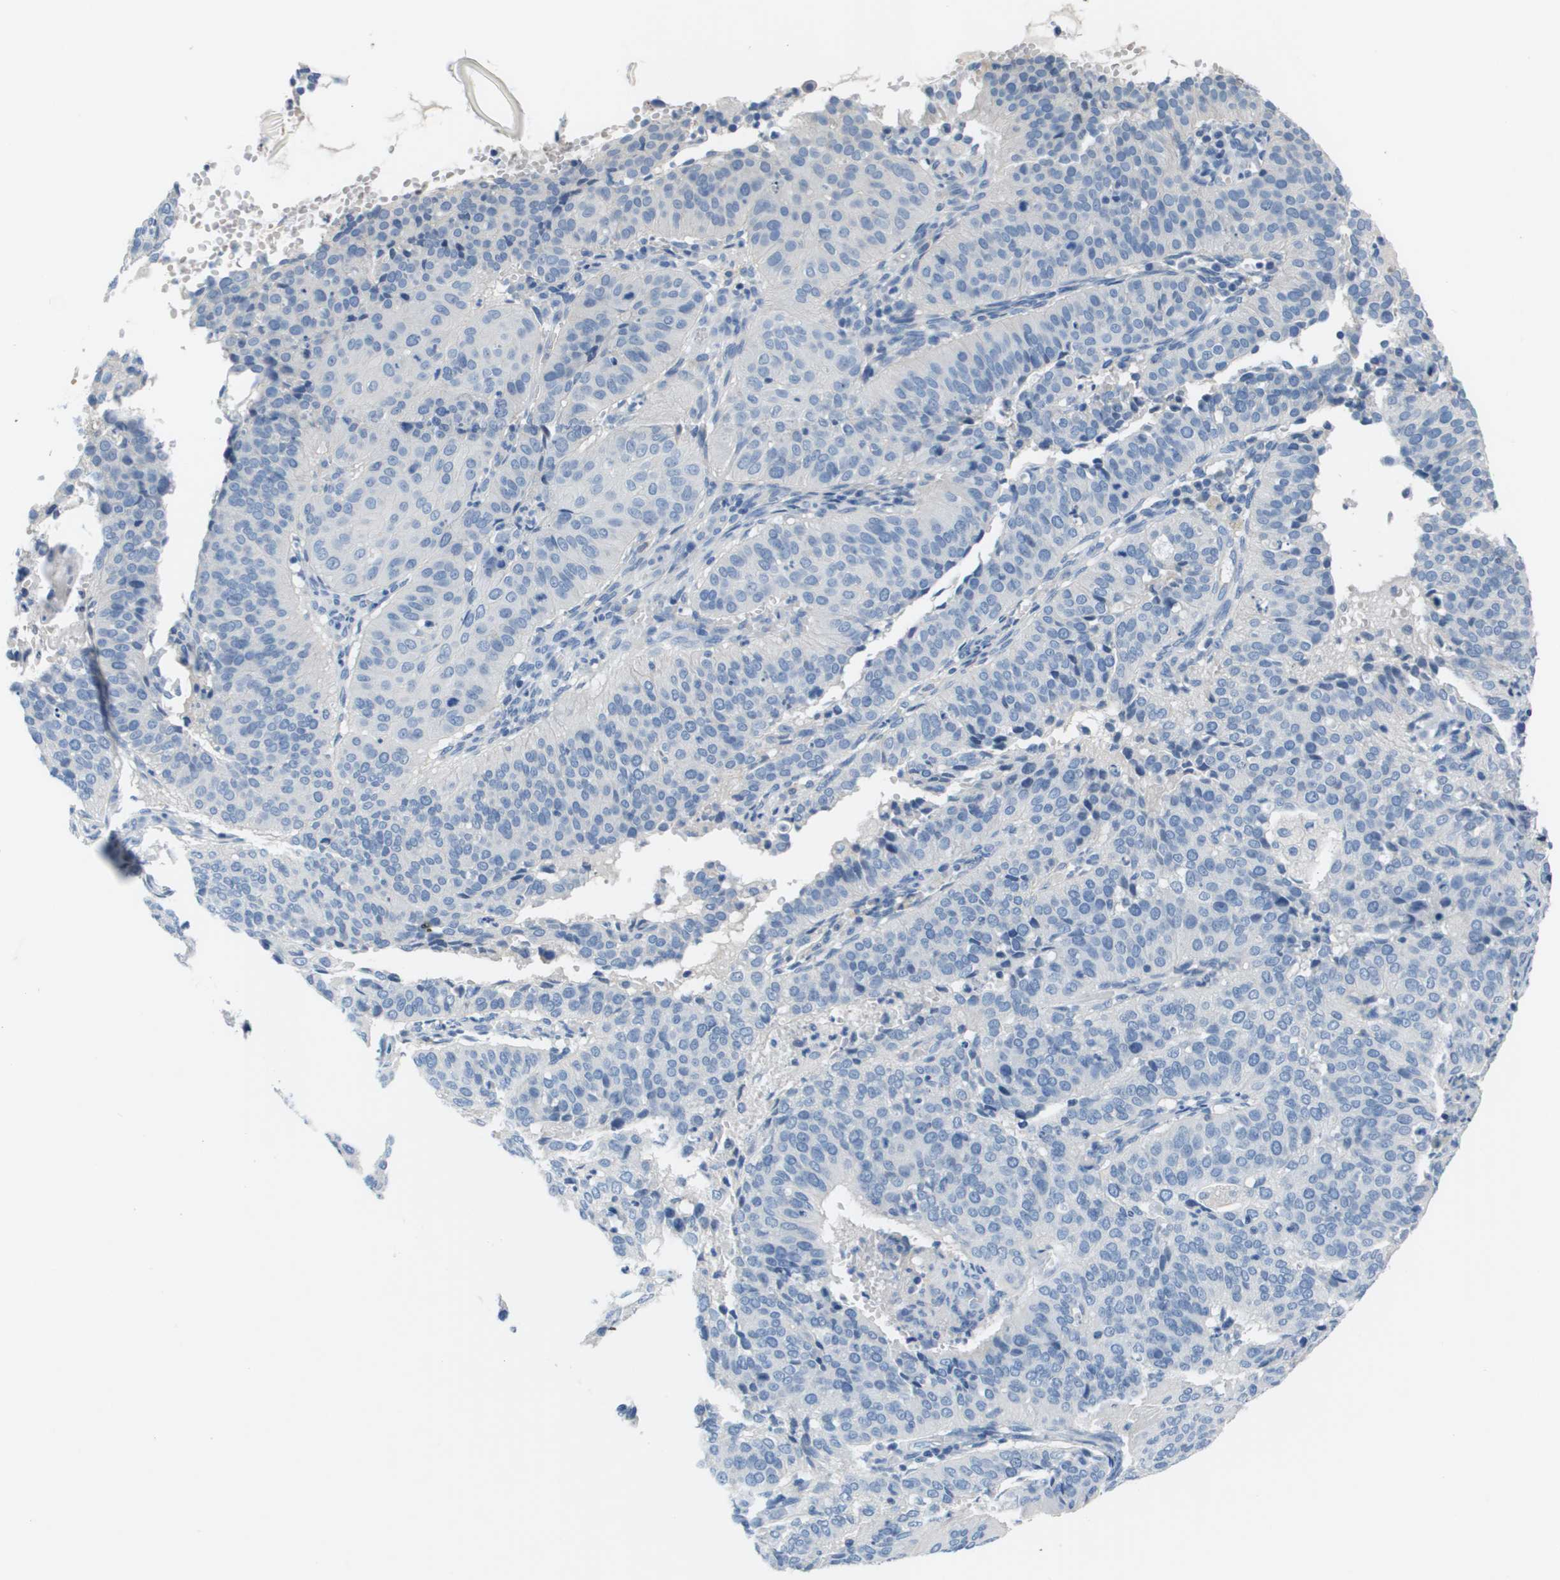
{"staining": {"intensity": "negative", "quantity": "none", "location": "none"}, "tissue": "cervical cancer", "cell_type": "Tumor cells", "image_type": "cancer", "snomed": [{"axis": "morphology", "description": "Normal tissue, NOS"}, {"axis": "morphology", "description": "Squamous cell carcinoma, NOS"}, {"axis": "topography", "description": "Cervix"}], "caption": "Immunohistochemistry micrograph of neoplastic tissue: human squamous cell carcinoma (cervical) stained with DAB (3,3'-diaminobenzidine) displays no significant protein staining in tumor cells. The staining is performed using DAB (3,3'-diaminobenzidine) brown chromogen with nuclei counter-stained in using hematoxylin.", "gene": "NCS1", "patient": {"sex": "female", "age": 39}}